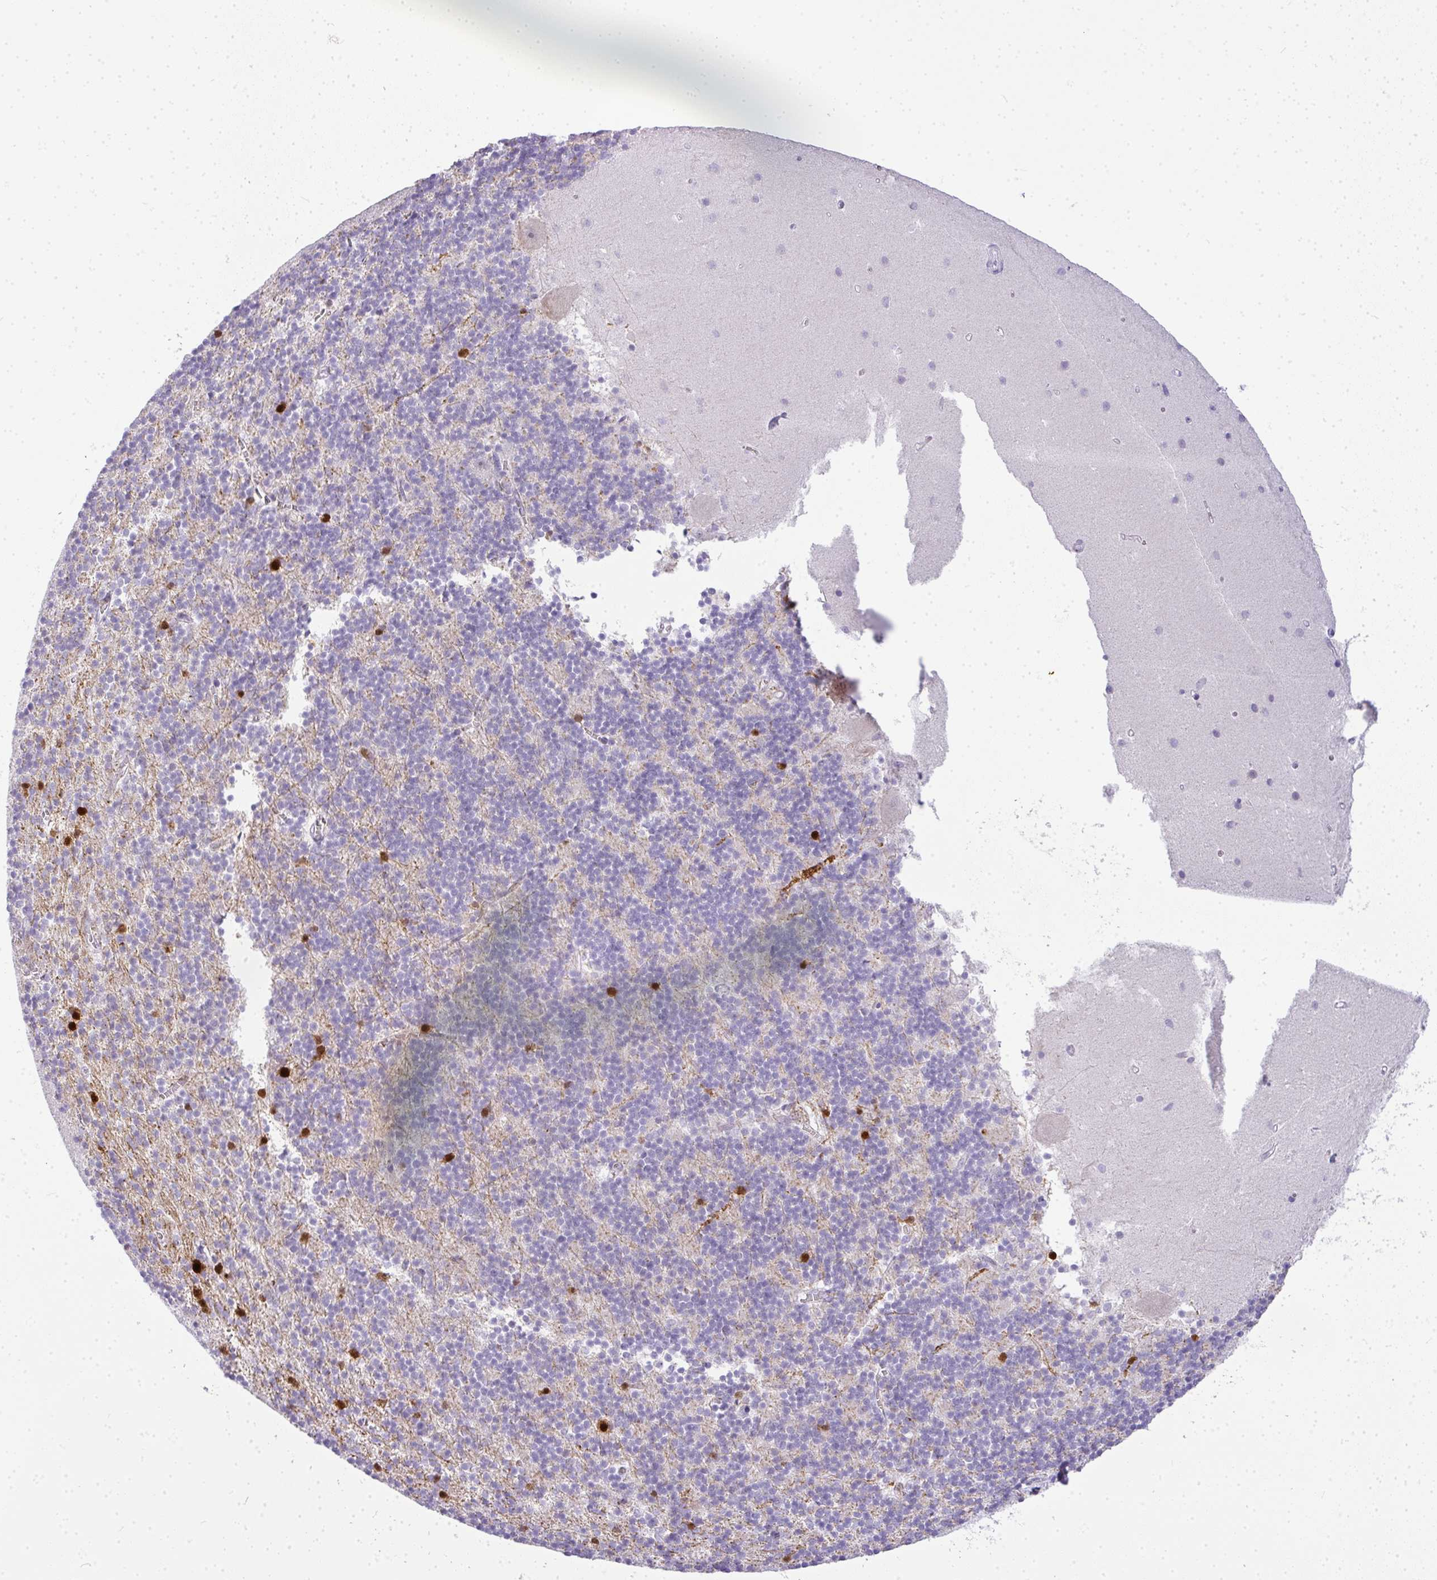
{"staining": {"intensity": "strong", "quantity": "<25%", "location": "cytoplasmic/membranous"}, "tissue": "cerebellum", "cell_type": "Cells in granular layer", "image_type": "normal", "snomed": [{"axis": "morphology", "description": "Normal tissue, NOS"}, {"axis": "topography", "description": "Cerebellum"}], "caption": "Approximately <25% of cells in granular layer in benign human cerebellum exhibit strong cytoplasmic/membranous protein positivity as visualized by brown immunohistochemical staining.", "gene": "LIPE", "patient": {"sex": "male", "age": 54}}